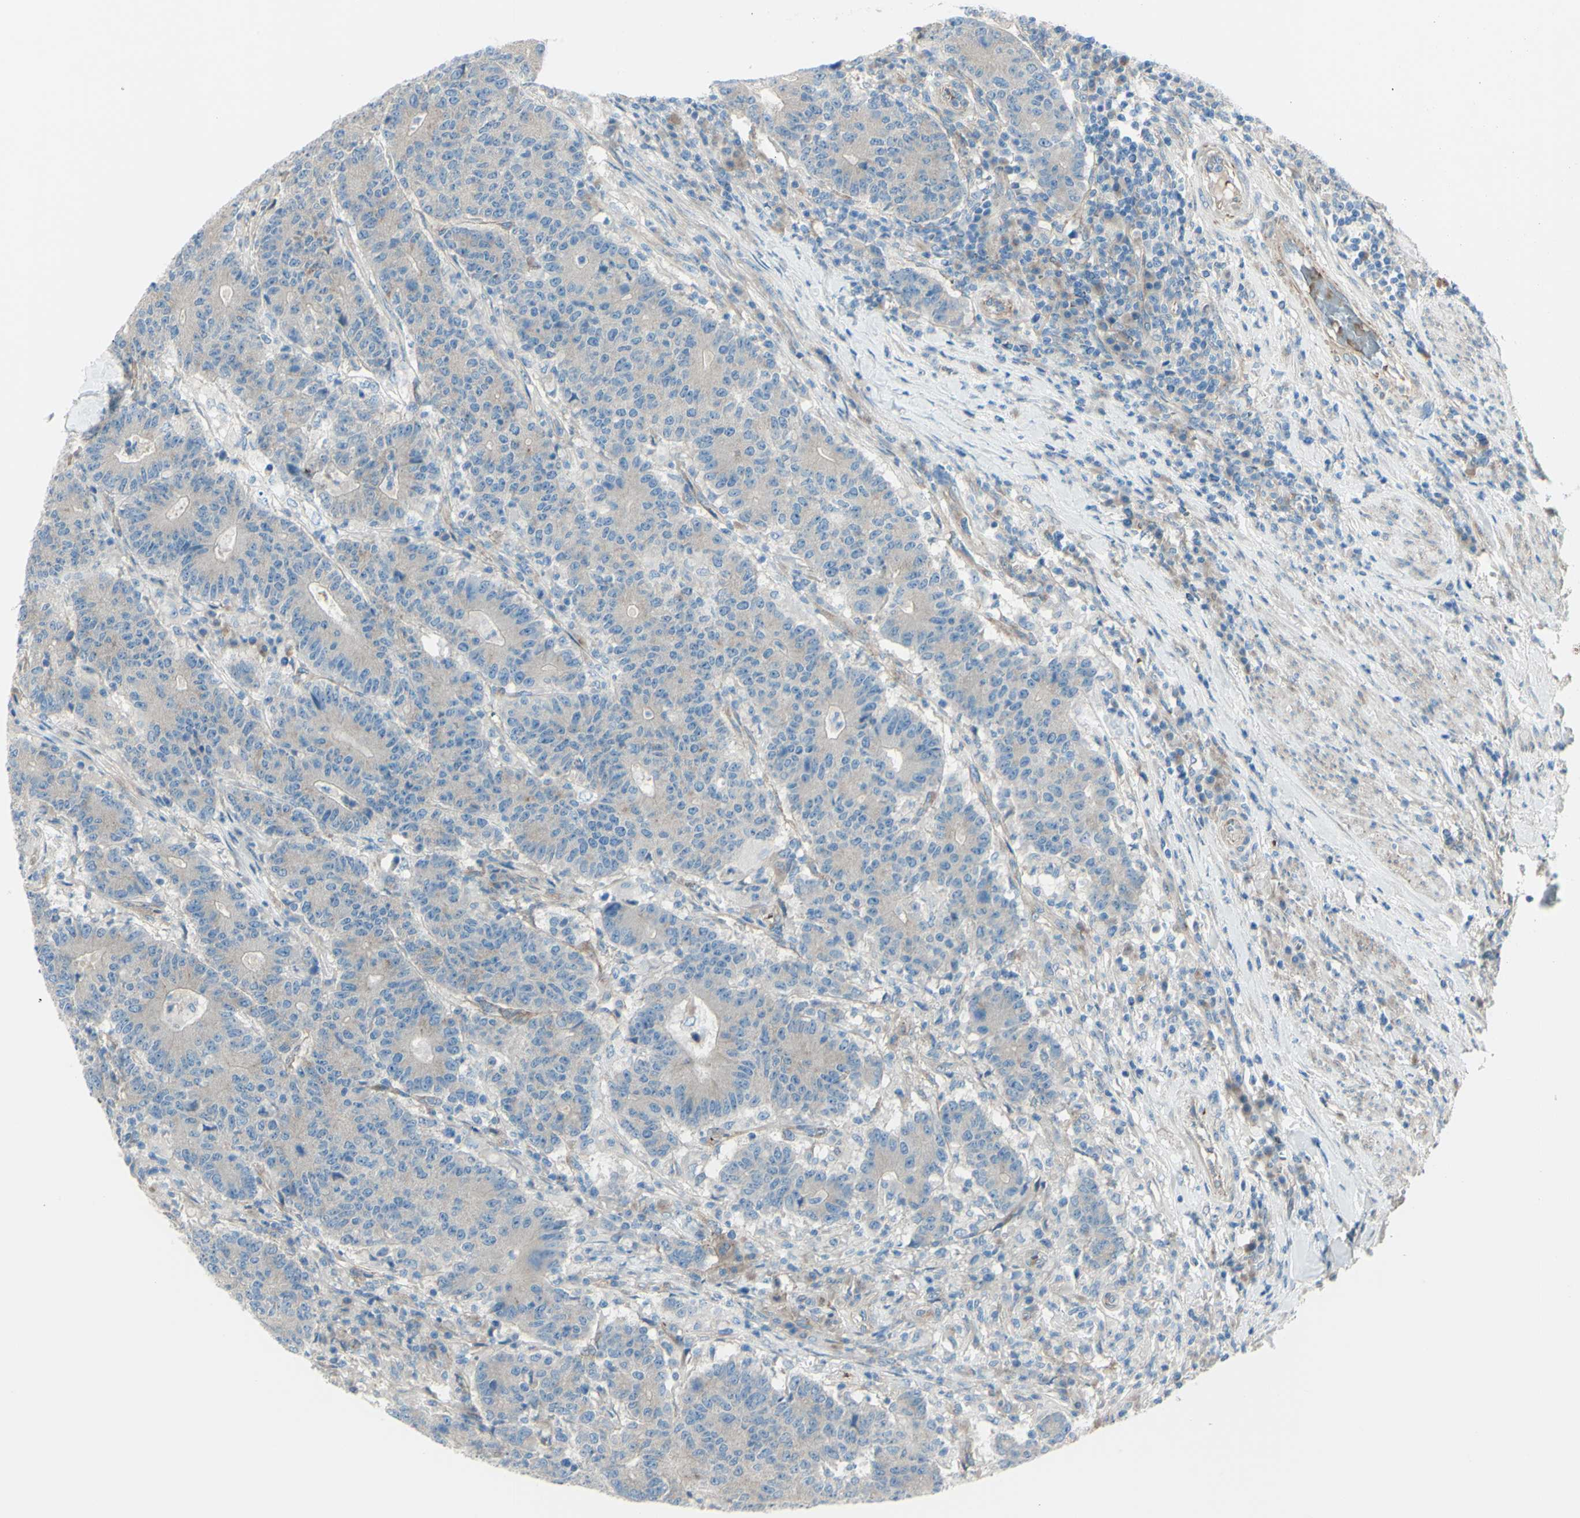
{"staining": {"intensity": "weak", "quantity": "<25%", "location": "cytoplasmic/membranous"}, "tissue": "colorectal cancer", "cell_type": "Tumor cells", "image_type": "cancer", "snomed": [{"axis": "morphology", "description": "Normal tissue, NOS"}, {"axis": "morphology", "description": "Adenocarcinoma, NOS"}, {"axis": "topography", "description": "Colon"}], "caption": "Immunohistochemistry (IHC) of human colorectal cancer (adenocarcinoma) shows no positivity in tumor cells. (Stains: DAB (3,3'-diaminobenzidine) immunohistochemistry with hematoxylin counter stain, Microscopy: brightfield microscopy at high magnification).", "gene": "PCDHGA2", "patient": {"sex": "female", "age": 75}}